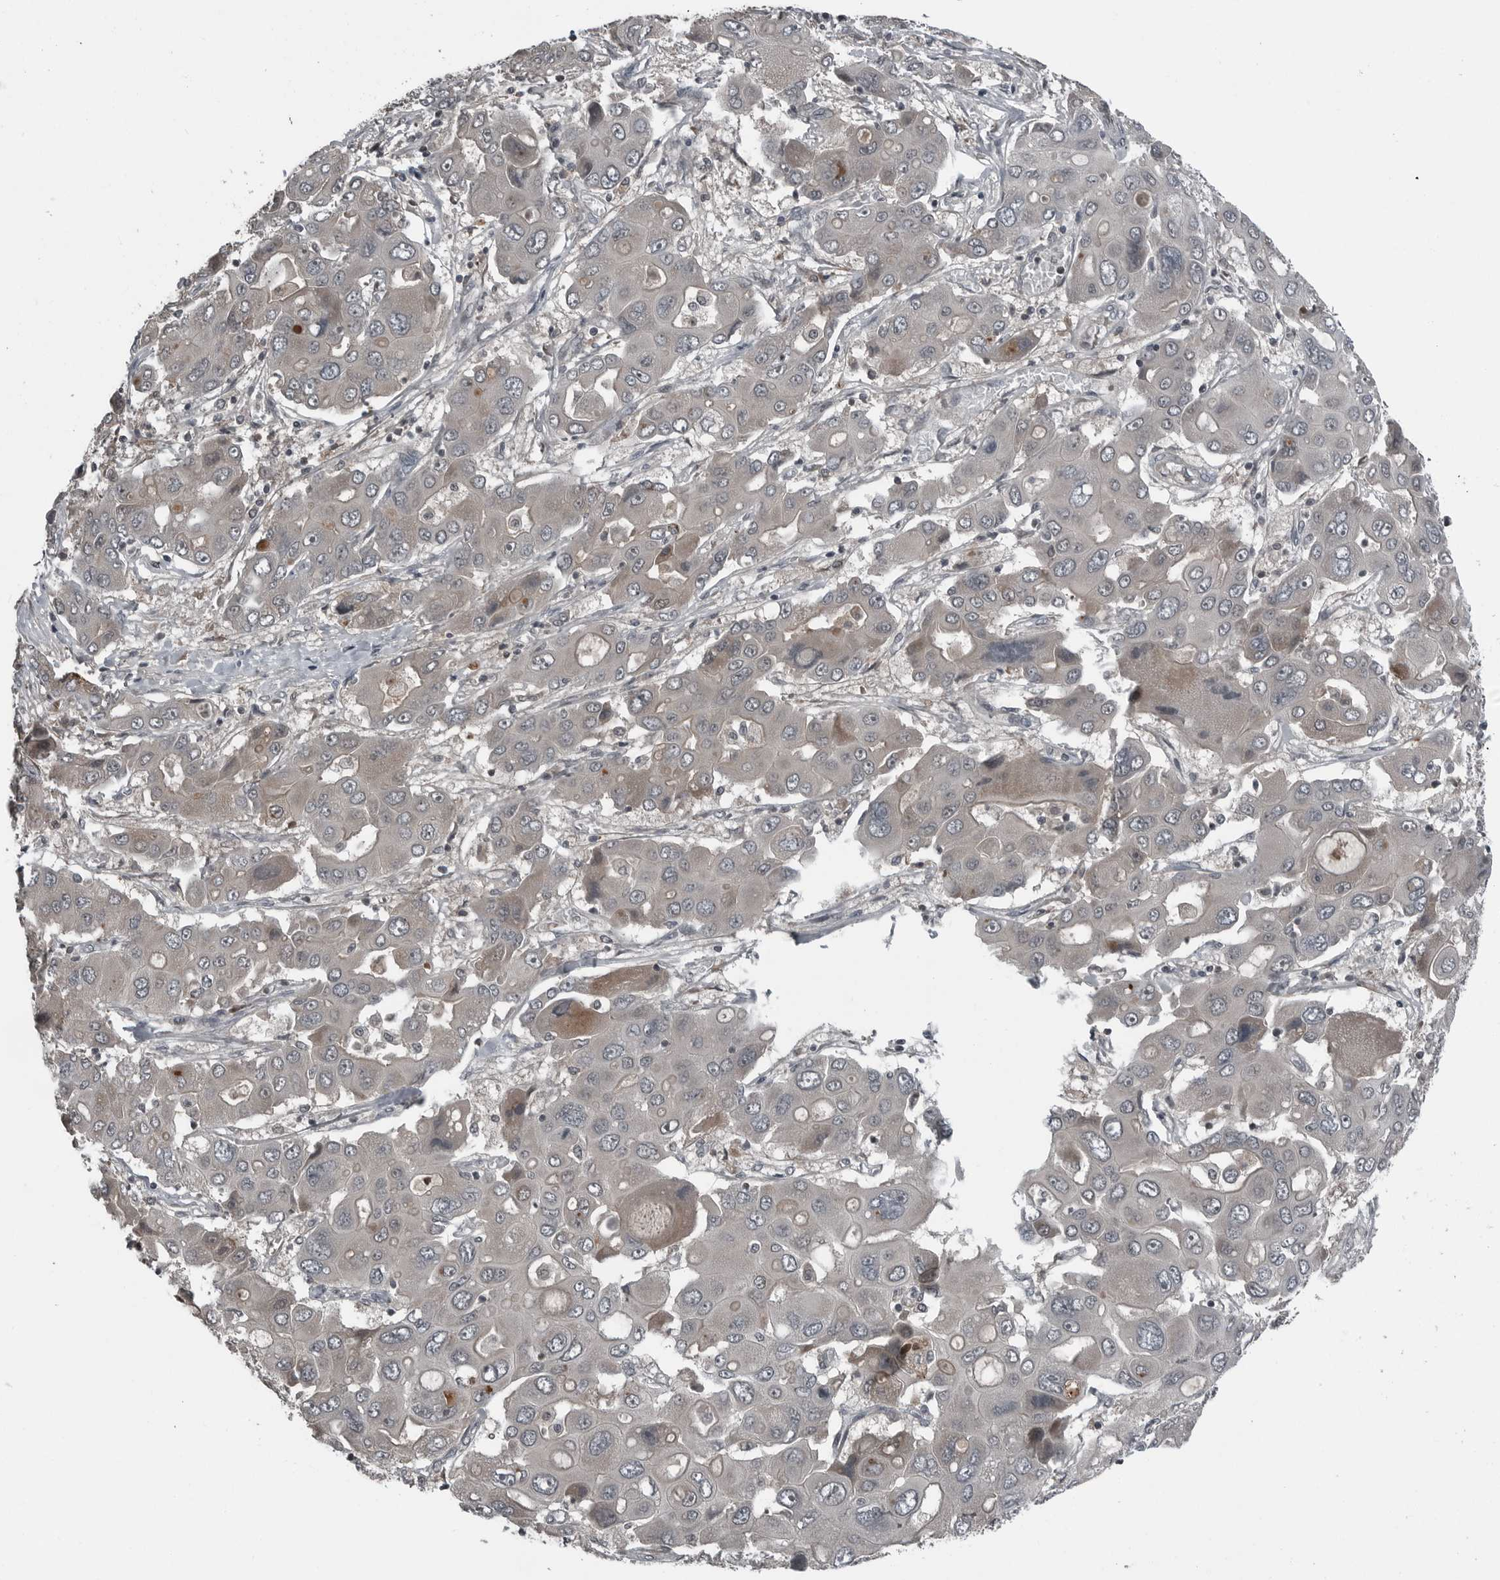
{"staining": {"intensity": "negative", "quantity": "none", "location": "none"}, "tissue": "liver cancer", "cell_type": "Tumor cells", "image_type": "cancer", "snomed": [{"axis": "morphology", "description": "Cholangiocarcinoma"}, {"axis": "topography", "description": "Liver"}], "caption": "Human liver cancer (cholangiocarcinoma) stained for a protein using immunohistochemistry shows no positivity in tumor cells.", "gene": "GAK", "patient": {"sex": "male", "age": 67}}